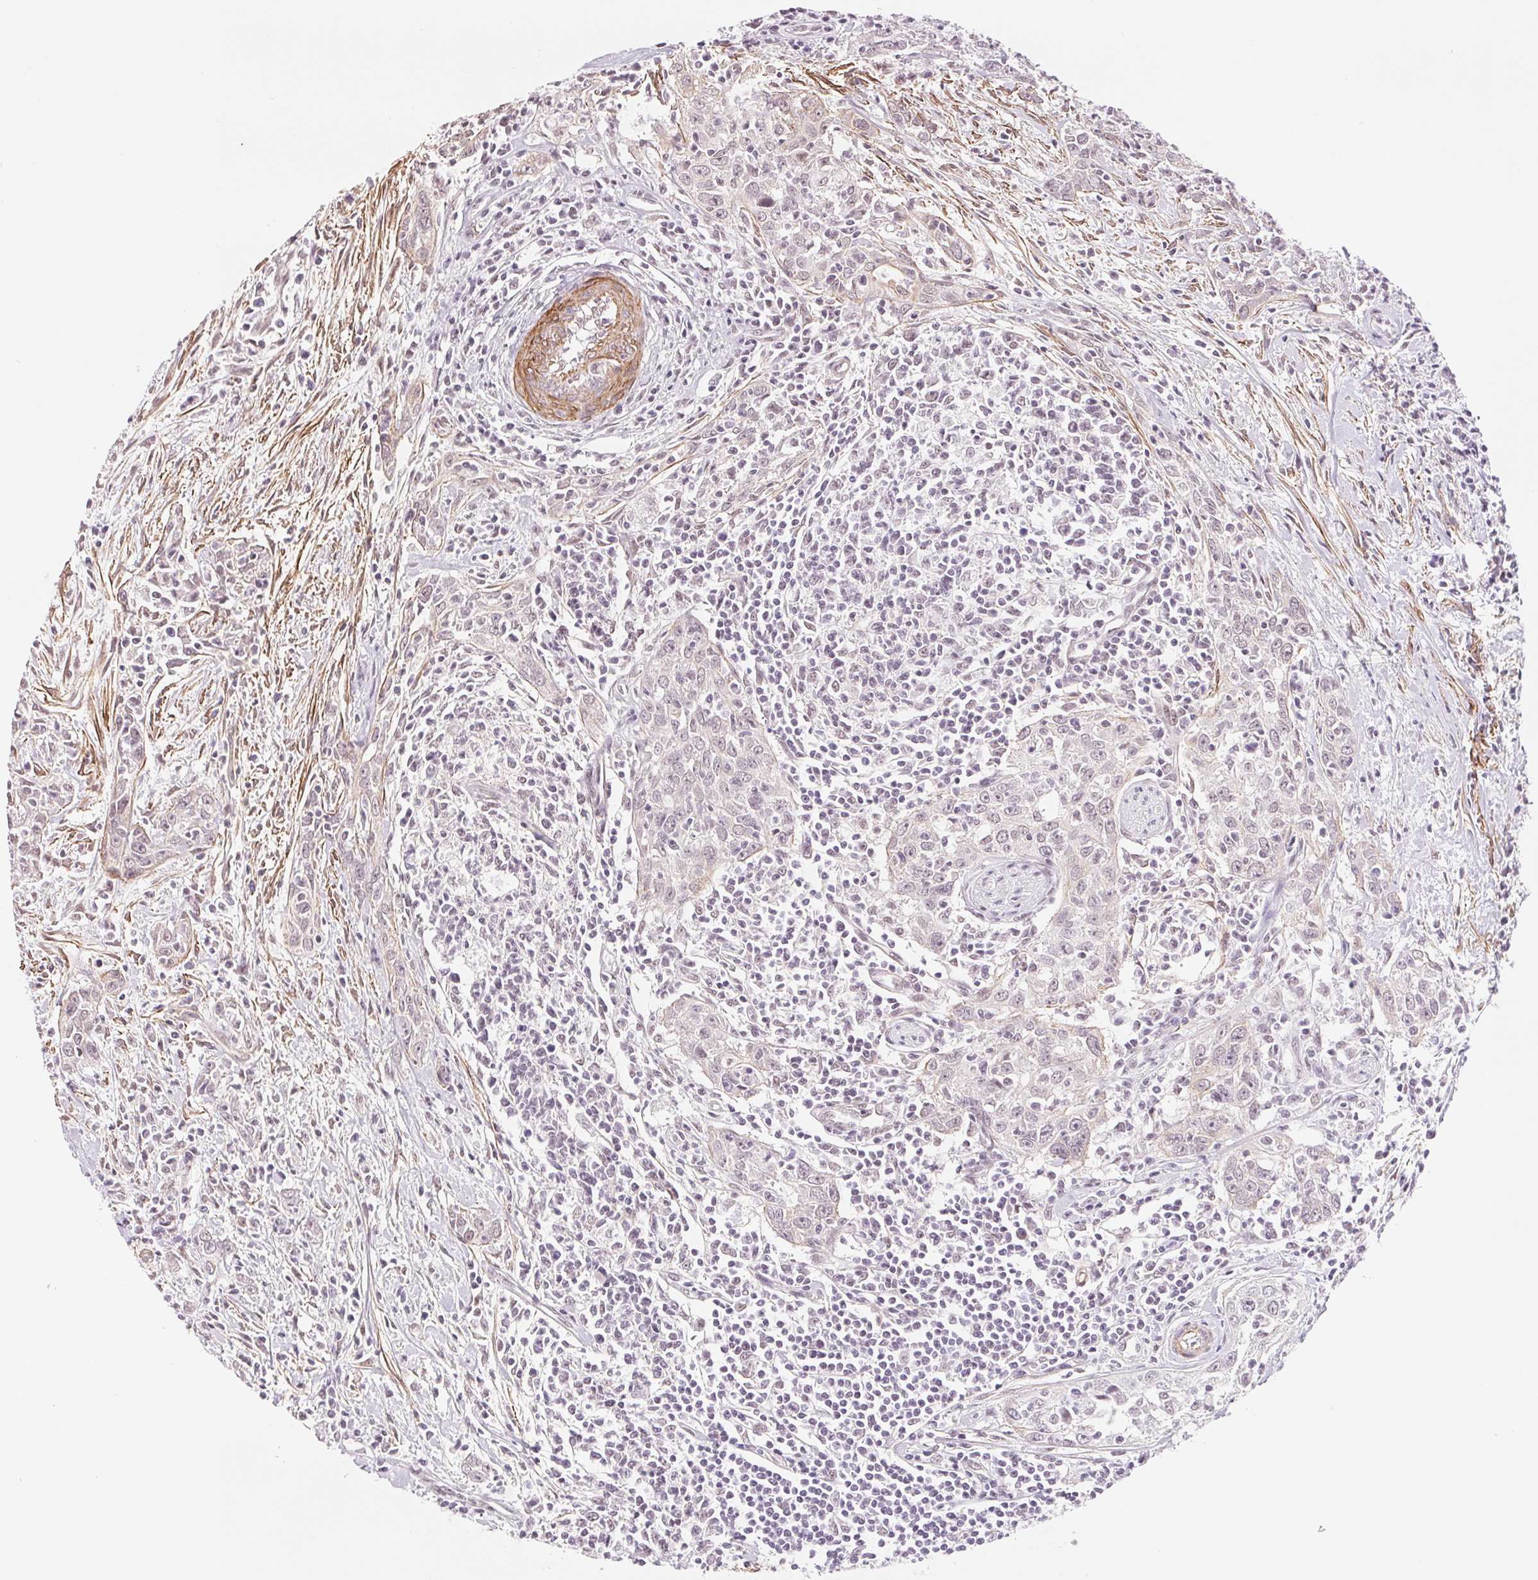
{"staining": {"intensity": "negative", "quantity": "none", "location": "none"}, "tissue": "urothelial cancer", "cell_type": "Tumor cells", "image_type": "cancer", "snomed": [{"axis": "morphology", "description": "Urothelial carcinoma, High grade"}, {"axis": "topography", "description": "Urinary bladder"}], "caption": "This is an IHC photomicrograph of human urothelial carcinoma (high-grade). There is no expression in tumor cells.", "gene": "BCAT1", "patient": {"sex": "male", "age": 83}}